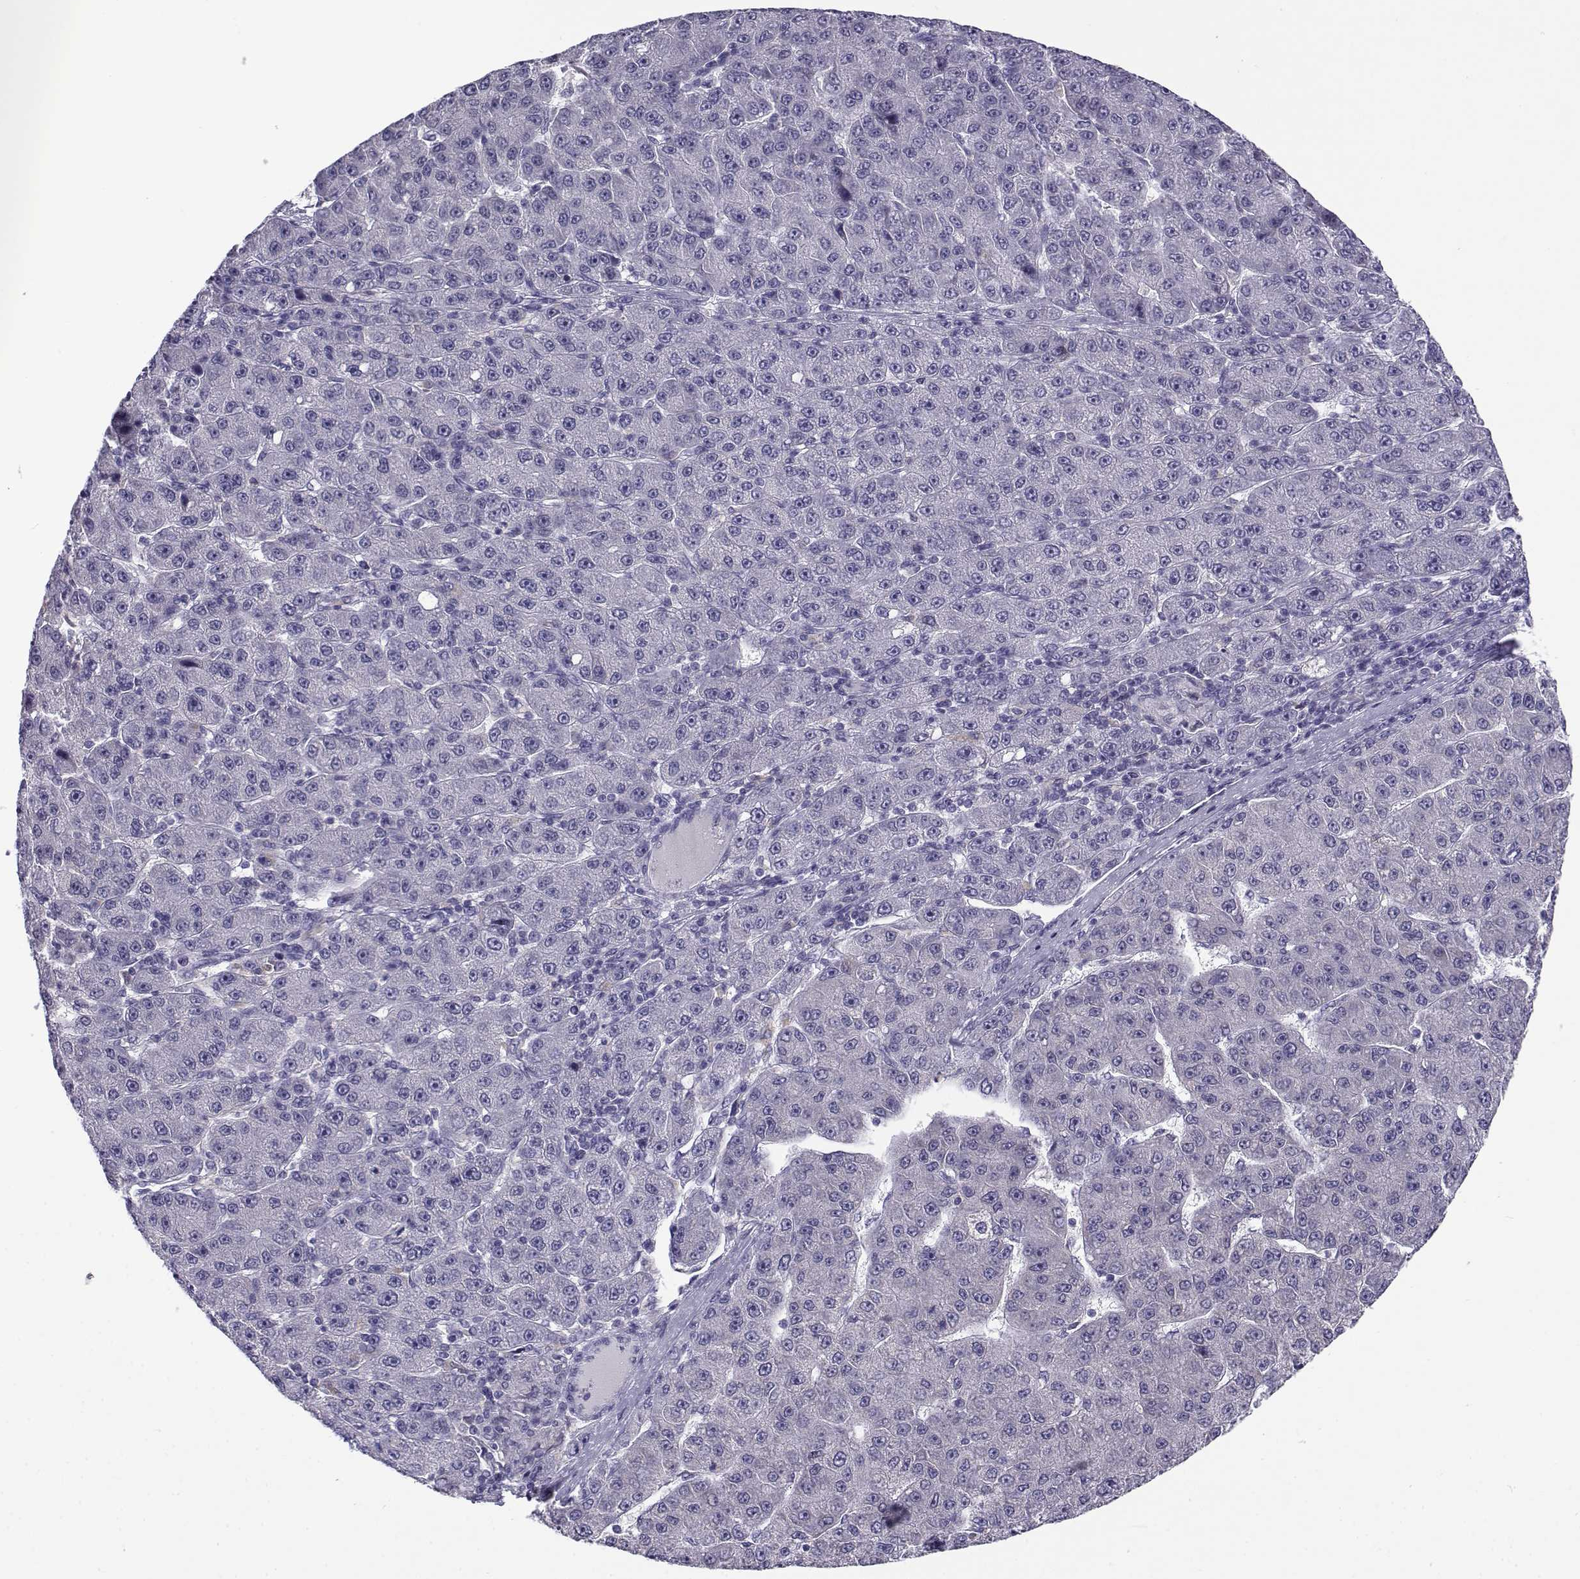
{"staining": {"intensity": "negative", "quantity": "none", "location": "none"}, "tissue": "liver cancer", "cell_type": "Tumor cells", "image_type": "cancer", "snomed": [{"axis": "morphology", "description": "Carcinoma, Hepatocellular, NOS"}, {"axis": "topography", "description": "Liver"}], "caption": "Protein analysis of liver cancer reveals no significant expression in tumor cells.", "gene": "FAM166A", "patient": {"sex": "male", "age": 67}}